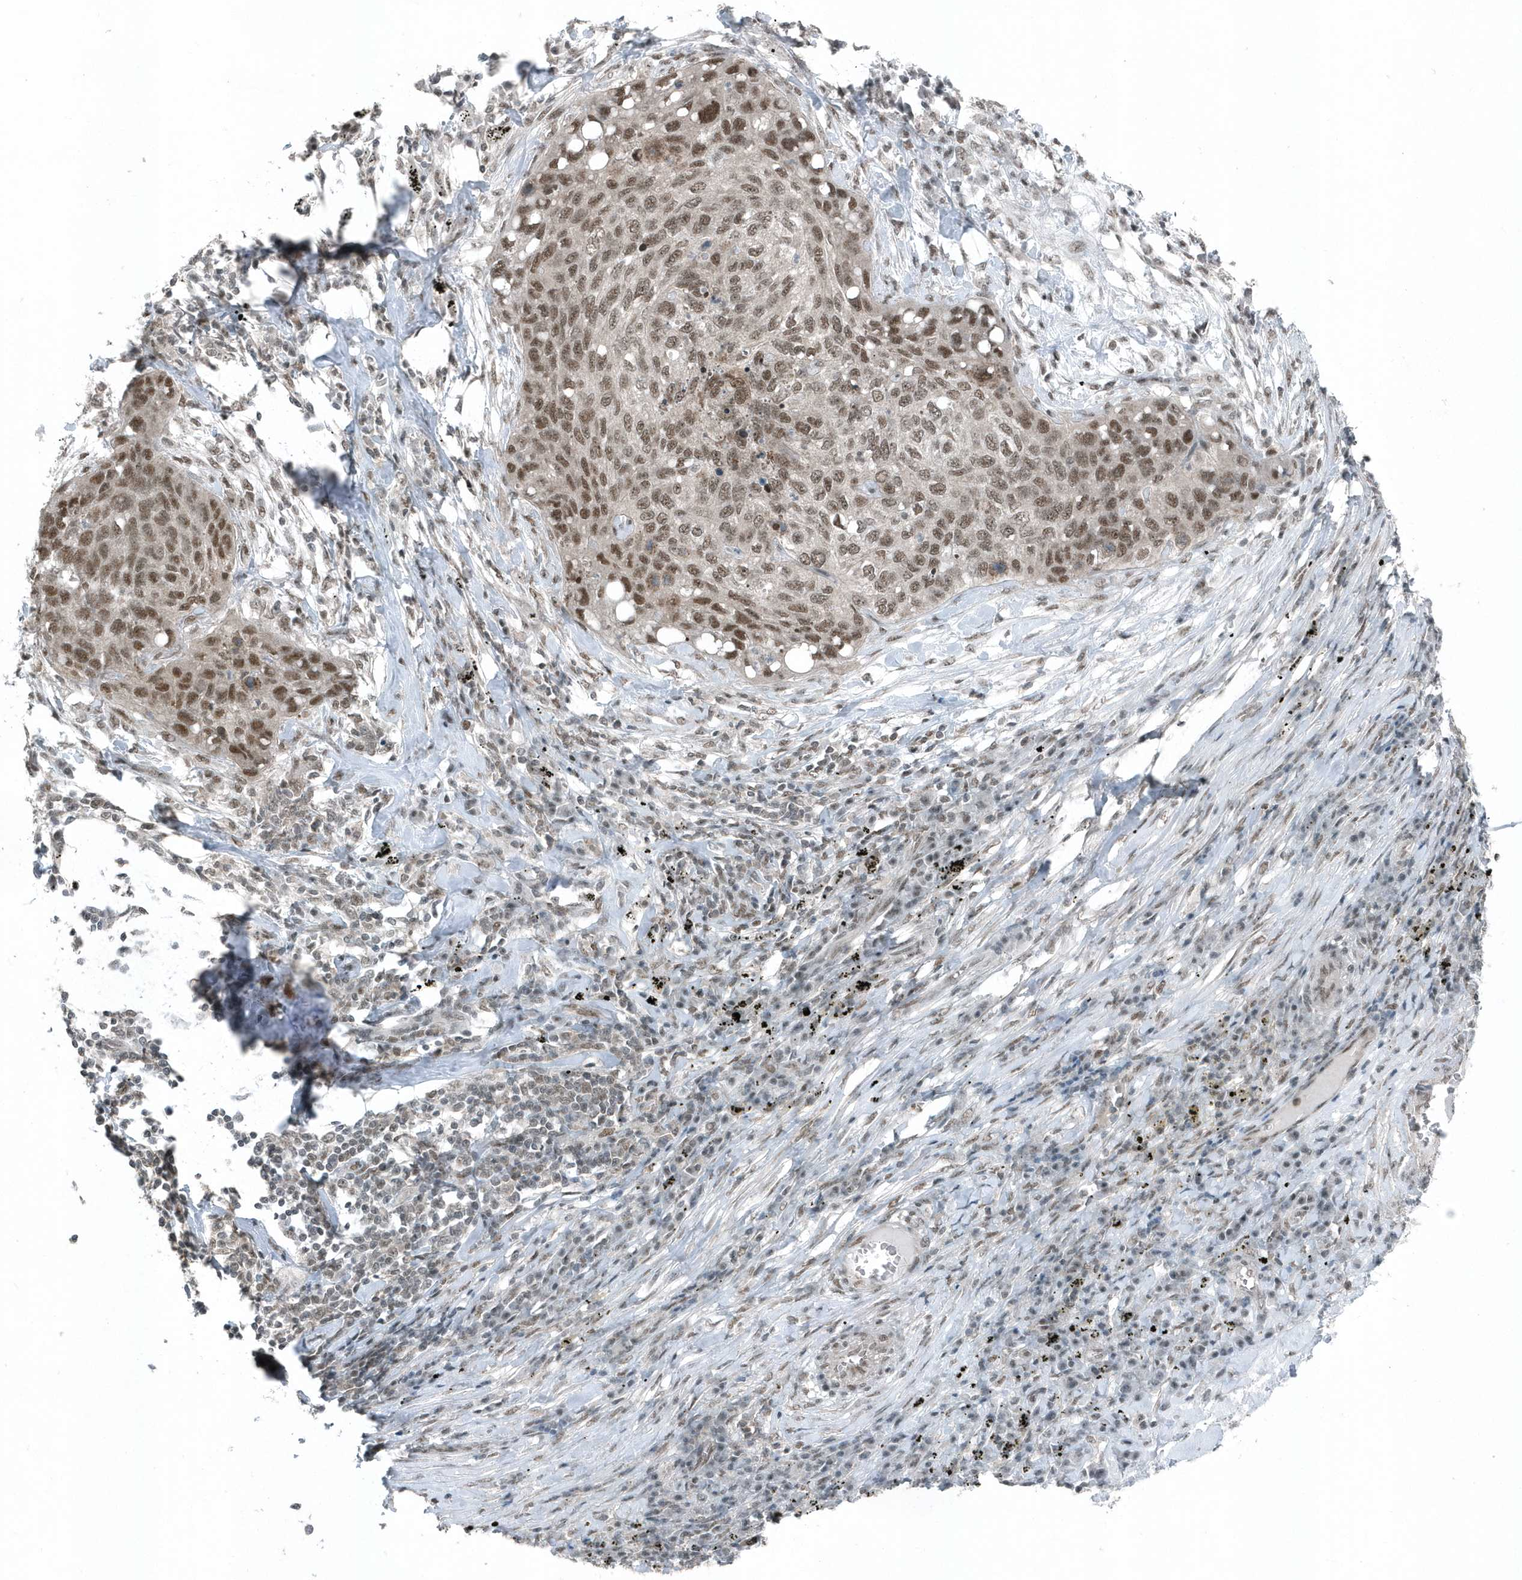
{"staining": {"intensity": "moderate", "quantity": ">75%", "location": "nuclear"}, "tissue": "lung cancer", "cell_type": "Tumor cells", "image_type": "cancer", "snomed": [{"axis": "morphology", "description": "Squamous cell carcinoma, NOS"}, {"axis": "topography", "description": "Lung"}], "caption": "Lung squamous cell carcinoma stained for a protein (brown) shows moderate nuclear positive staining in approximately >75% of tumor cells.", "gene": "YTHDC1", "patient": {"sex": "female", "age": 63}}